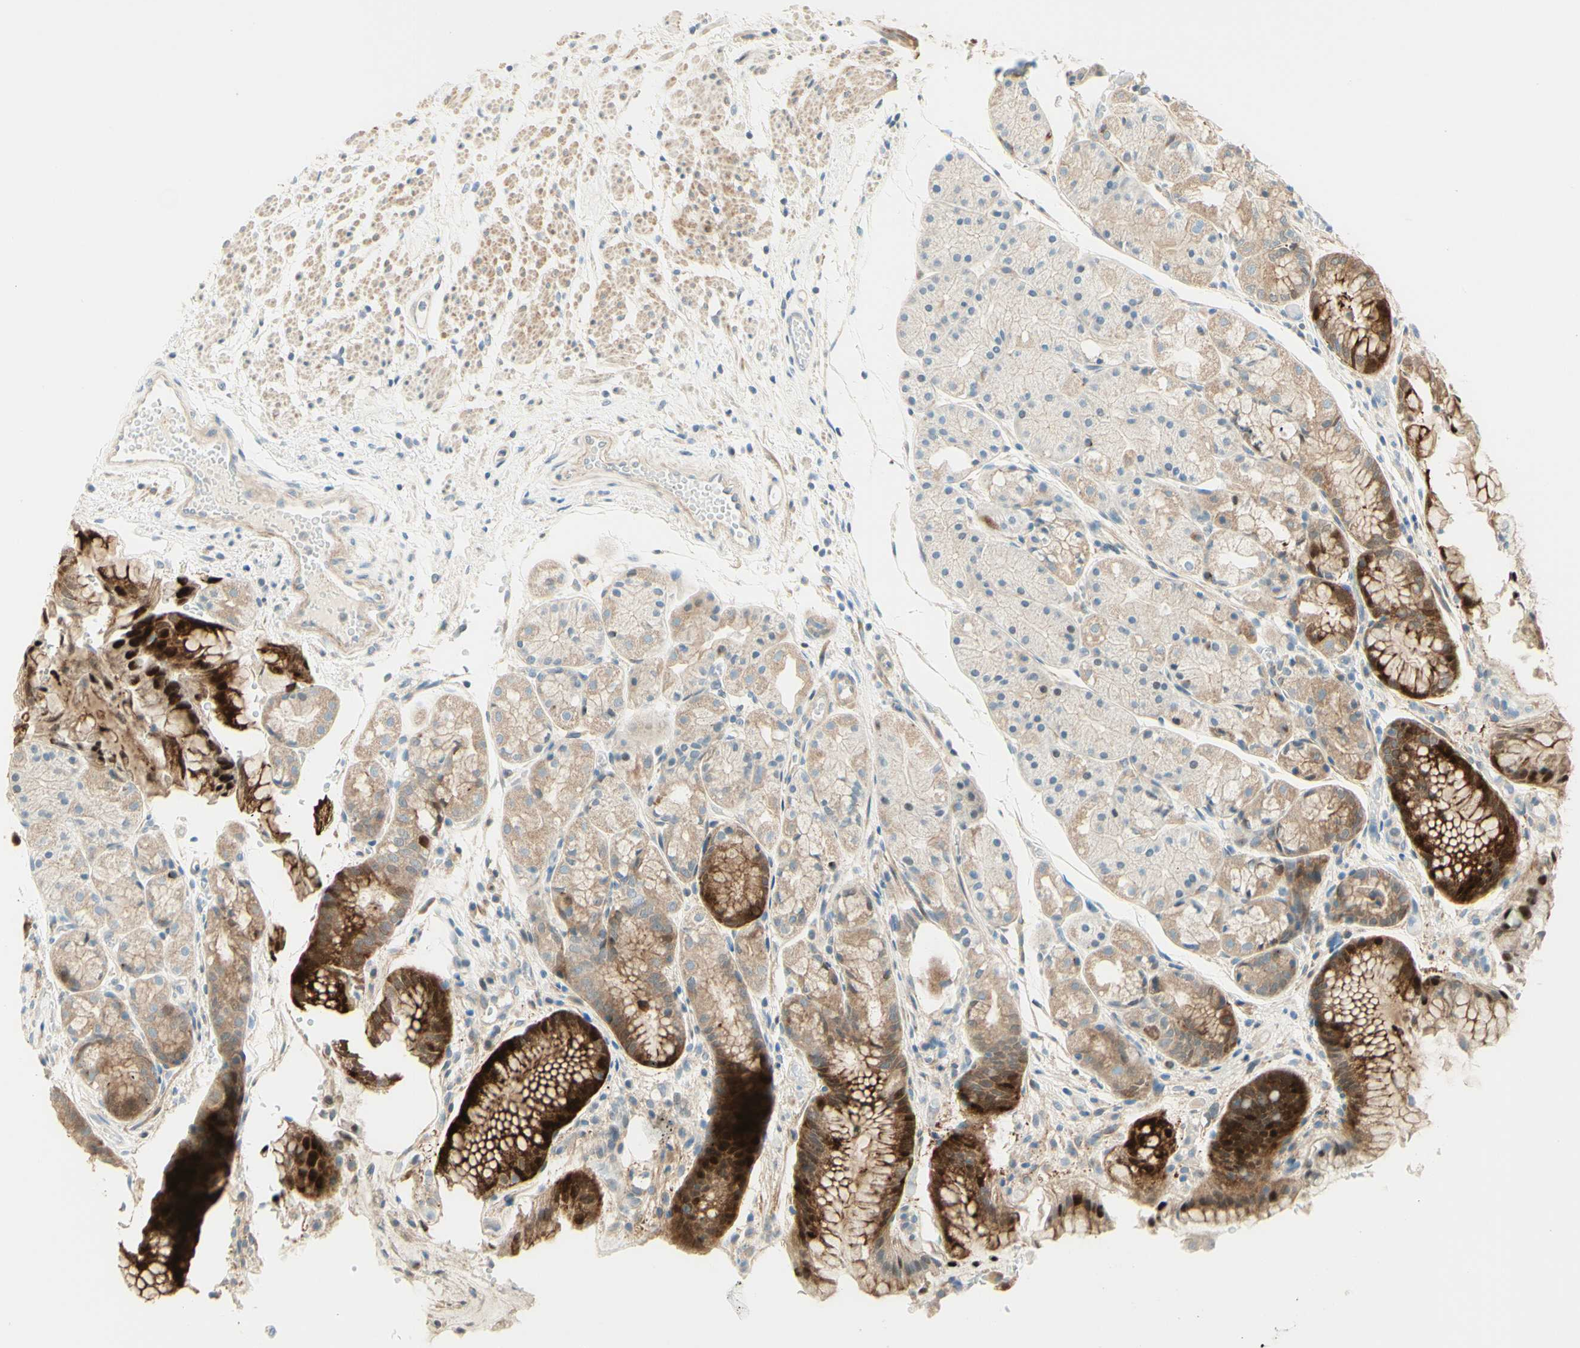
{"staining": {"intensity": "strong", "quantity": "25%-75%", "location": "cytoplasmic/membranous"}, "tissue": "stomach", "cell_type": "Glandular cells", "image_type": "normal", "snomed": [{"axis": "morphology", "description": "Normal tissue, NOS"}, {"axis": "topography", "description": "Stomach, upper"}], "caption": "Immunohistochemical staining of benign stomach exhibits high levels of strong cytoplasmic/membranous positivity in approximately 25%-75% of glandular cells.", "gene": "PROM1", "patient": {"sex": "male", "age": 72}}